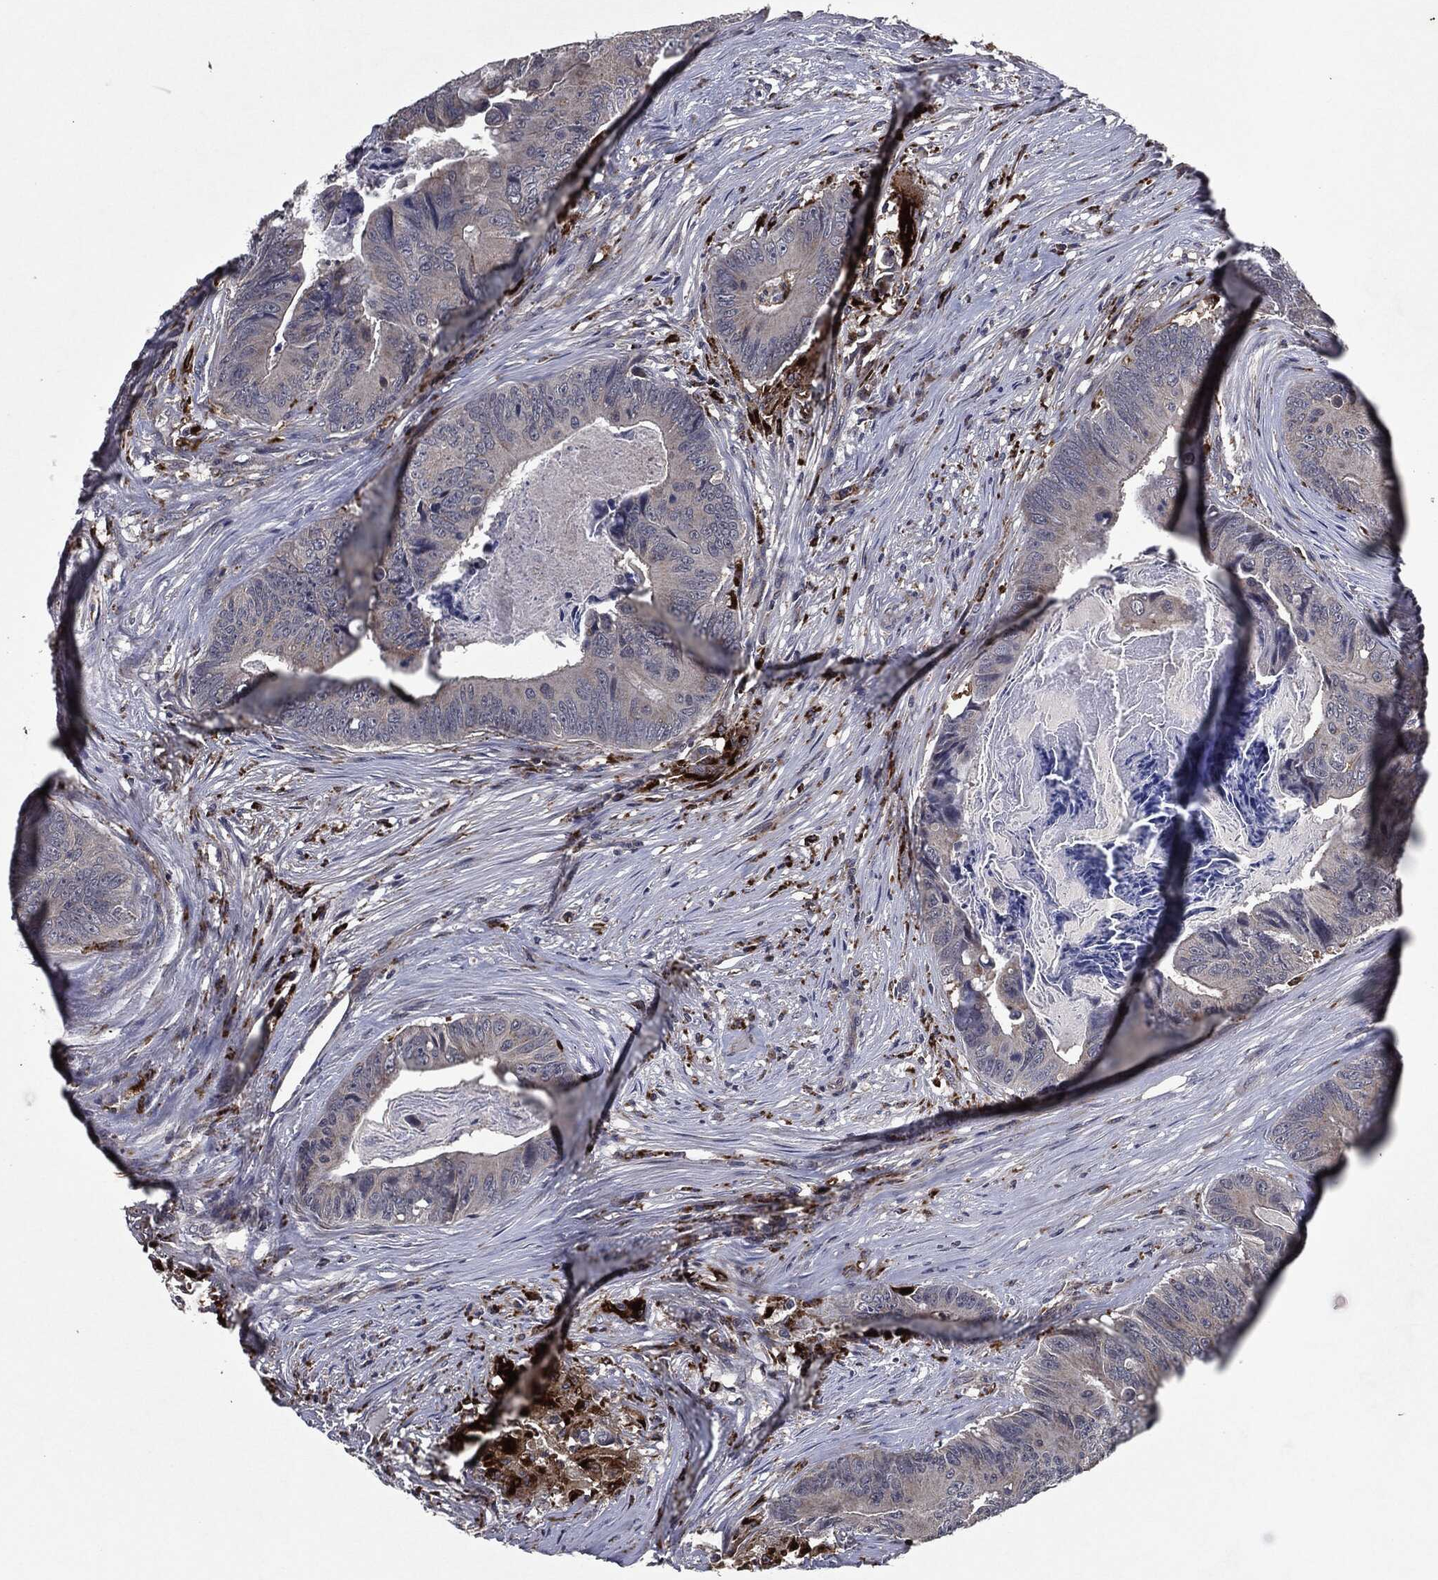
{"staining": {"intensity": "negative", "quantity": "none", "location": "none"}, "tissue": "colorectal cancer", "cell_type": "Tumor cells", "image_type": "cancer", "snomed": [{"axis": "morphology", "description": "Adenocarcinoma, NOS"}, {"axis": "topography", "description": "Colon"}], "caption": "A photomicrograph of adenocarcinoma (colorectal) stained for a protein exhibits no brown staining in tumor cells.", "gene": "SLC31A2", "patient": {"sex": "male", "age": 84}}